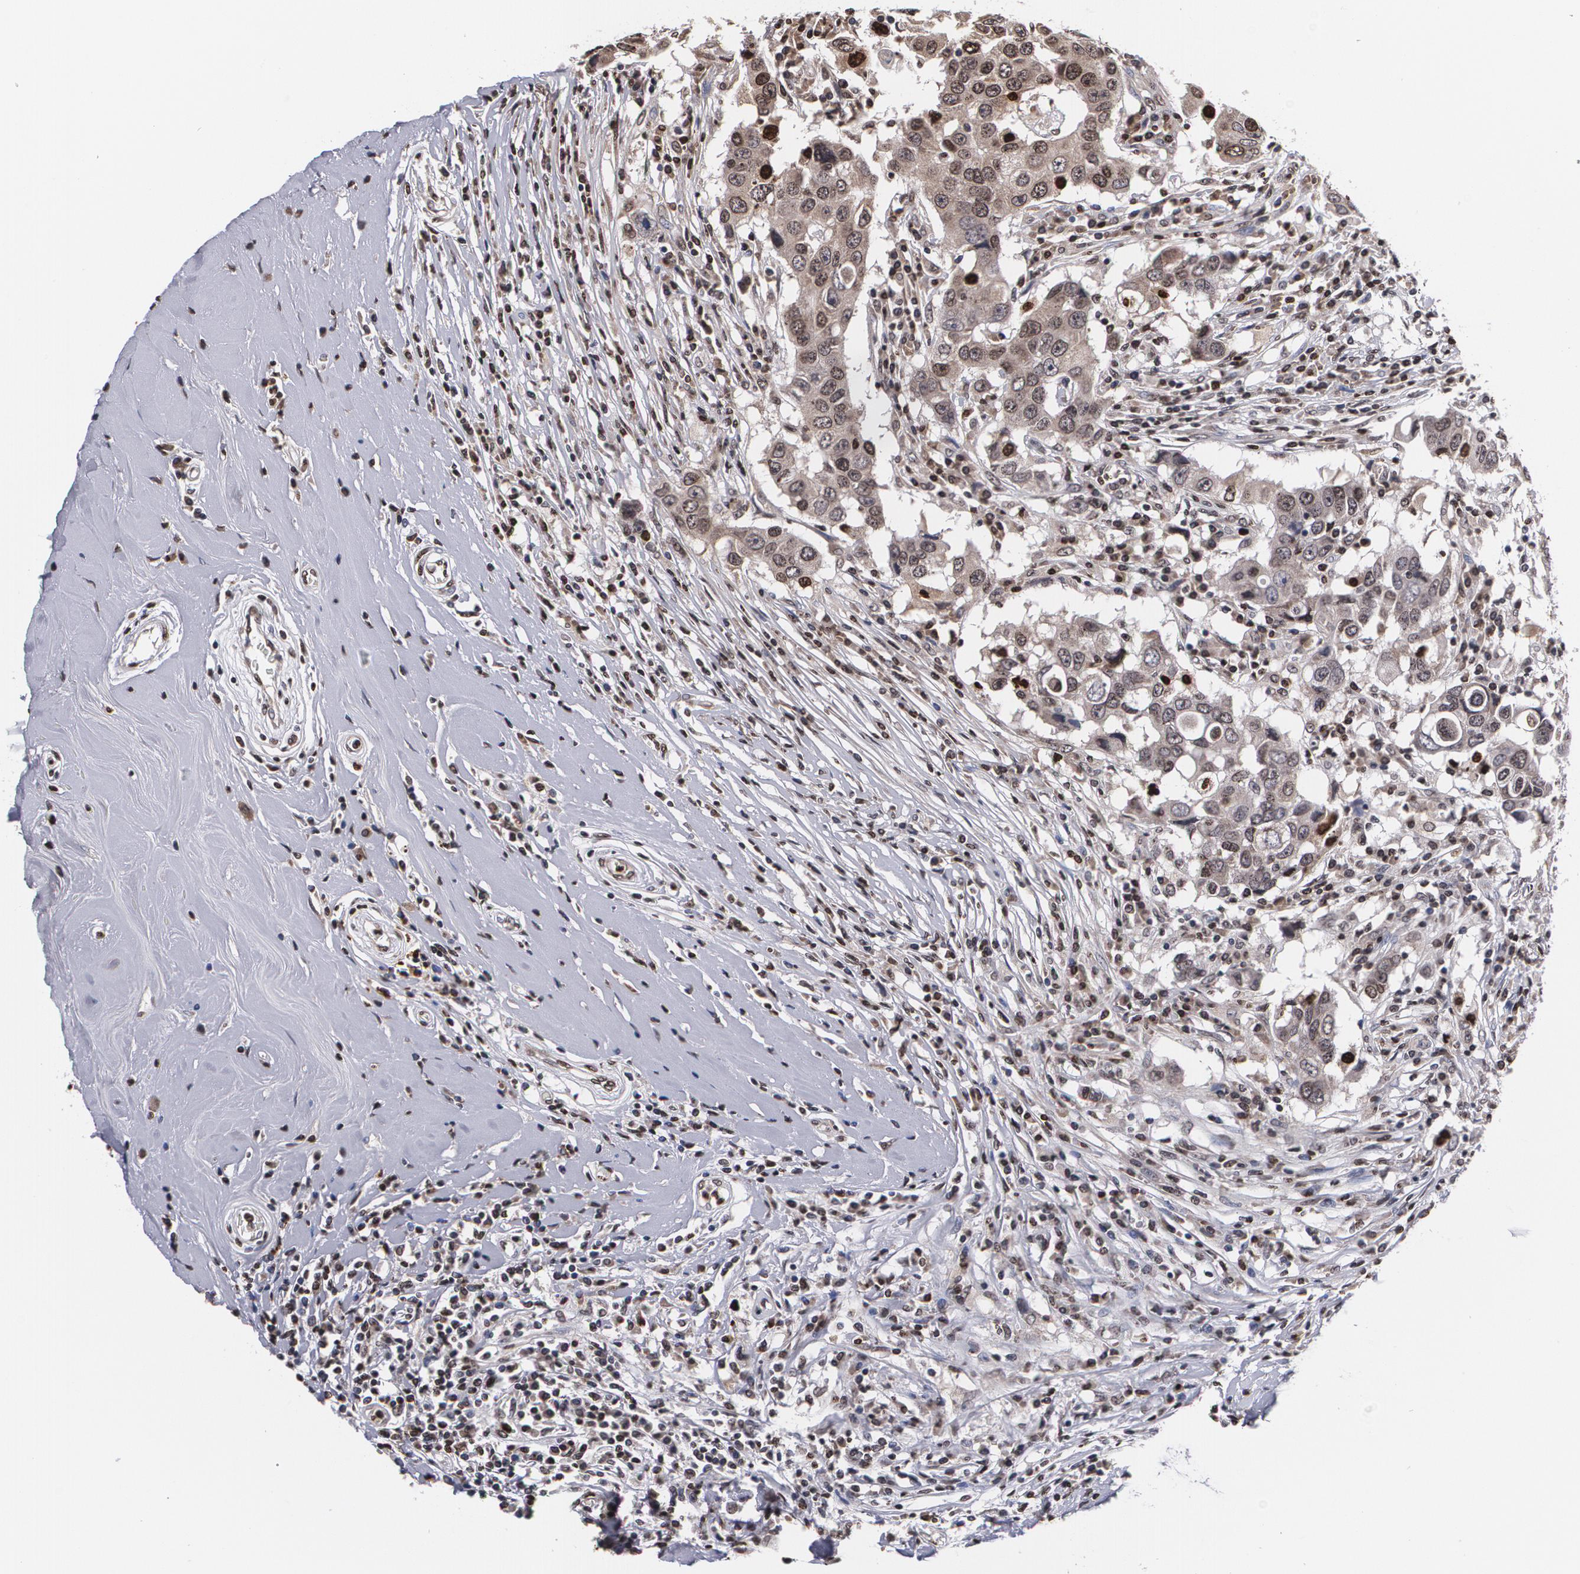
{"staining": {"intensity": "weak", "quantity": "25%-75%", "location": "cytoplasmic/membranous,nuclear"}, "tissue": "breast cancer", "cell_type": "Tumor cells", "image_type": "cancer", "snomed": [{"axis": "morphology", "description": "Duct carcinoma"}, {"axis": "topography", "description": "Breast"}], "caption": "A histopathology image showing weak cytoplasmic/membranous and nuclear positivity in approximately 25%-75% of tumor cells in breast cancer (intraductal carcinoma), as visualized by brown immunohistochemical staining.", "gene": "MVP", "patient": {"sex": "female", "age": 27}}